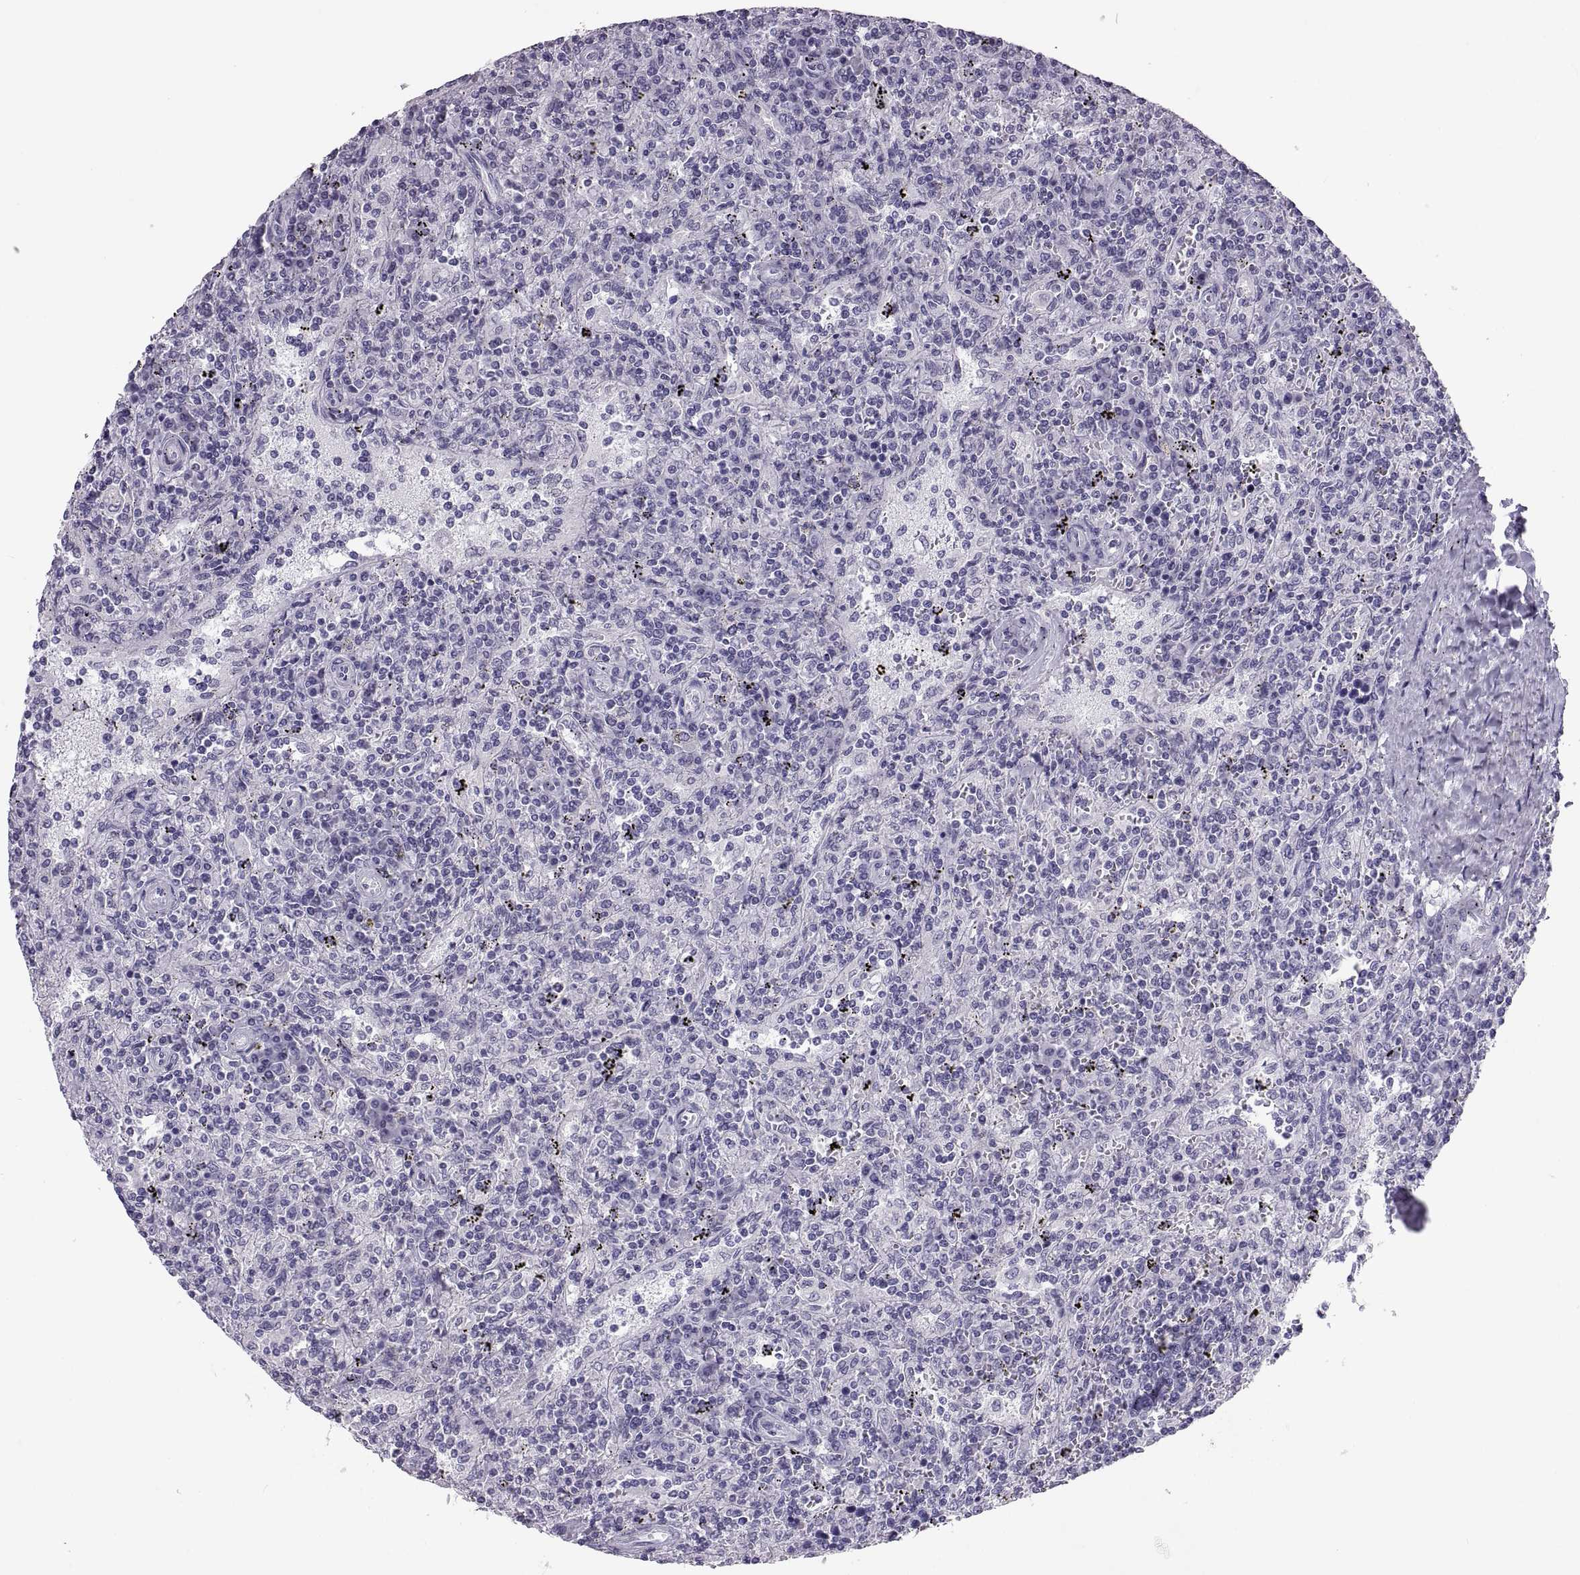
{"staining": {"intensity": "negative", "quantity": "none", "location": "none"}, "tissue": "lymphoma", "cell_type": "Tumor cells", "image_type": "cancer", "snomed": [{"axis": "morphology", "description": "Malignant lymphoma, non-Hodgkin's type, Low grade"}, {"axis": "topography", "description": "Spleen"}], "caption": "Protein analysis of lymphoma shows no significant expression in tumor cells.", "gene": "QRICH2", "patient": {"sex": "male", "age": 62}}